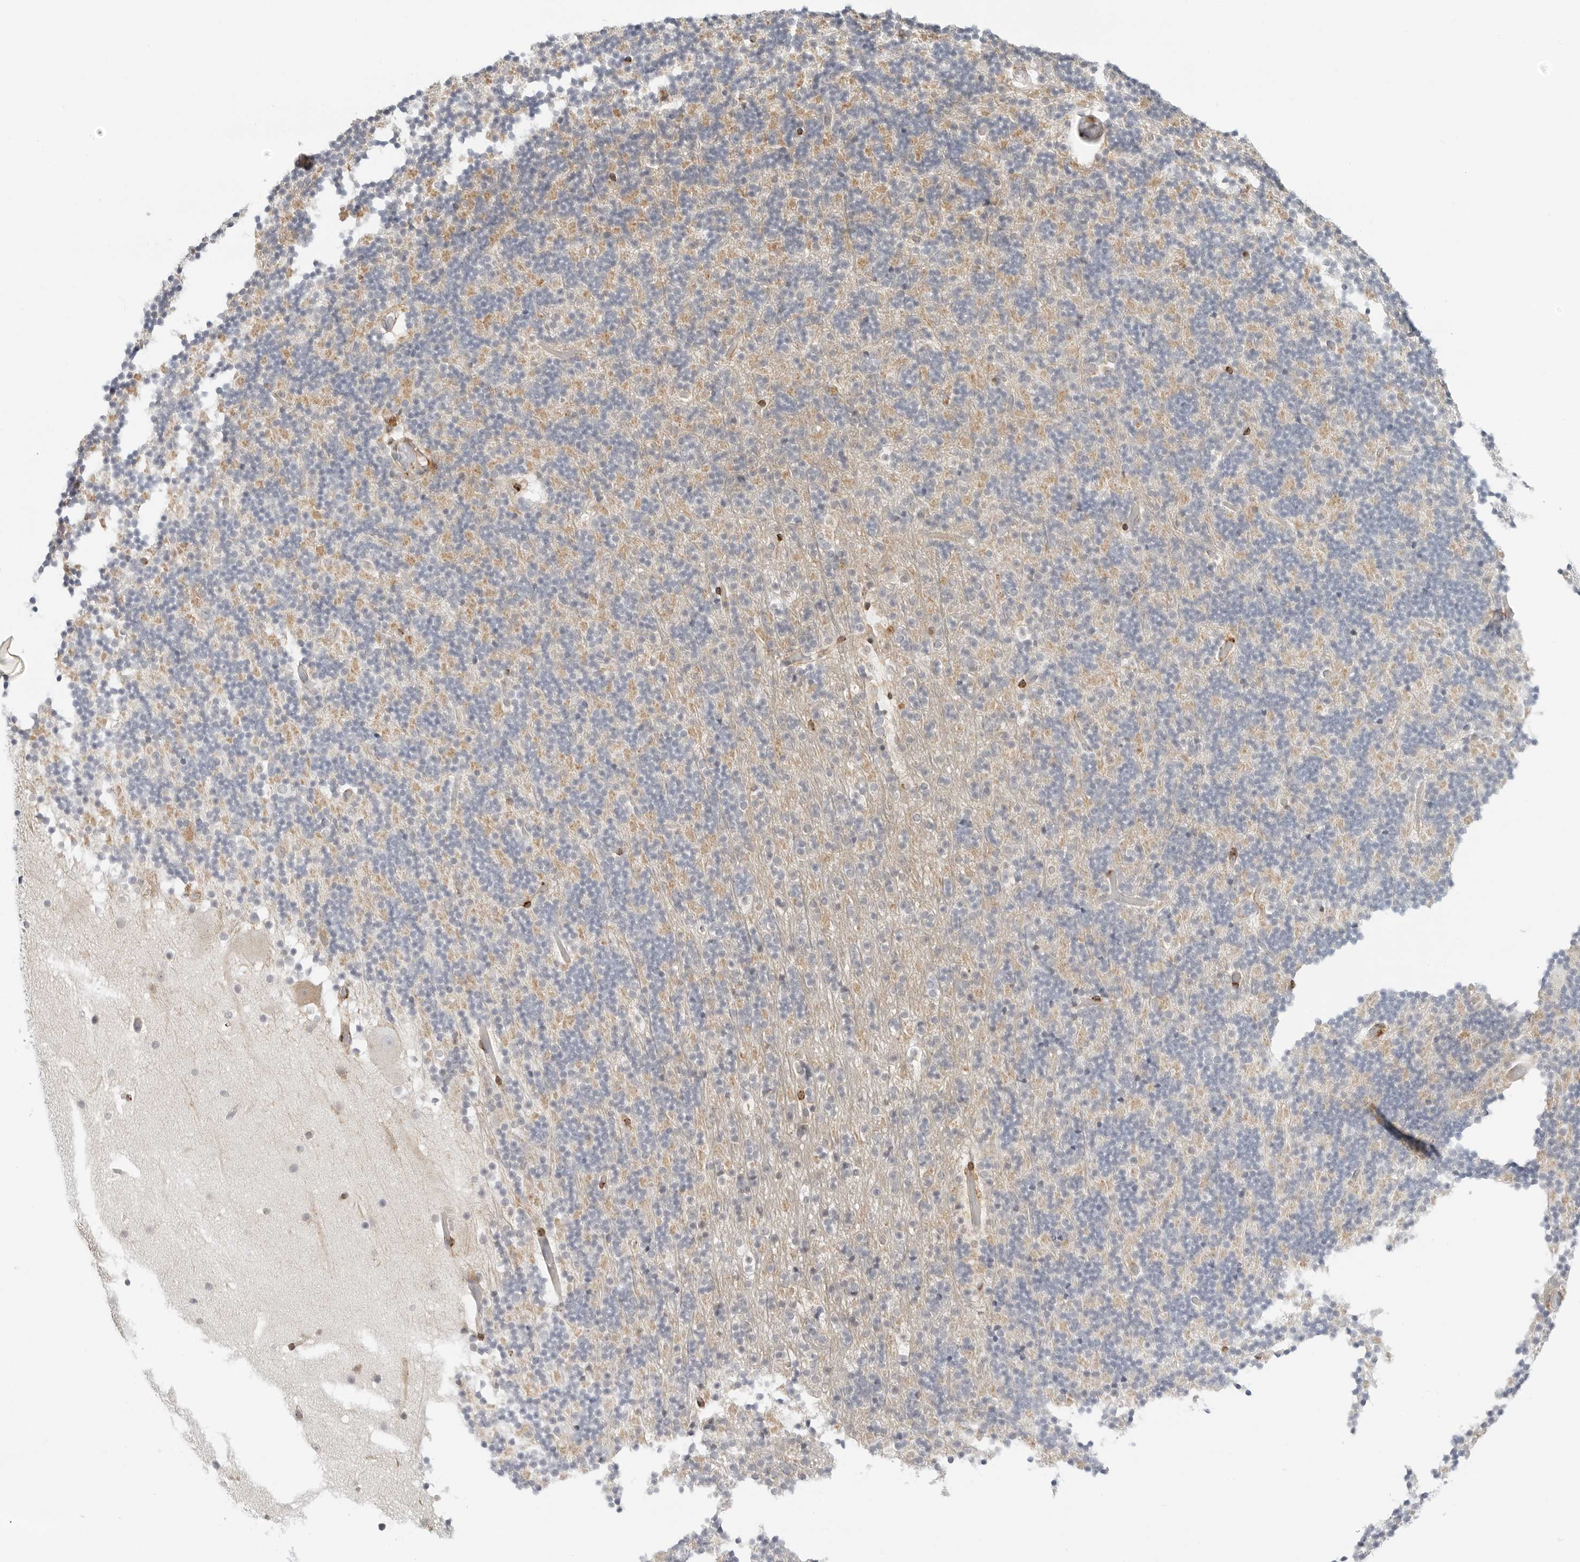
{"staining": {"intensity": "weak", "quantity": "25%-75%", "location": "cytoplasmic/membranous"}, "tissue": "cerebellum", "cell_type": "Cells in granular layer", "image_type": "normal", "snomed": [{"axis": "morphology", "description": "Normal tissue, NOS"}, {"axis": "topography", "description": "Cerebellum"}], "caption": "Protein analysis of normal cerebellum reveals weak cytoplasmic/membranous positivity in approximately 25%-75% of cells in granular layer. (Stains: DAB in brown, nuclei in blue, Microscopy: brightfield microscopy at high magnification).", "gene": "C1QTNF1", "patient": {"sex": "male", "age": 57}}